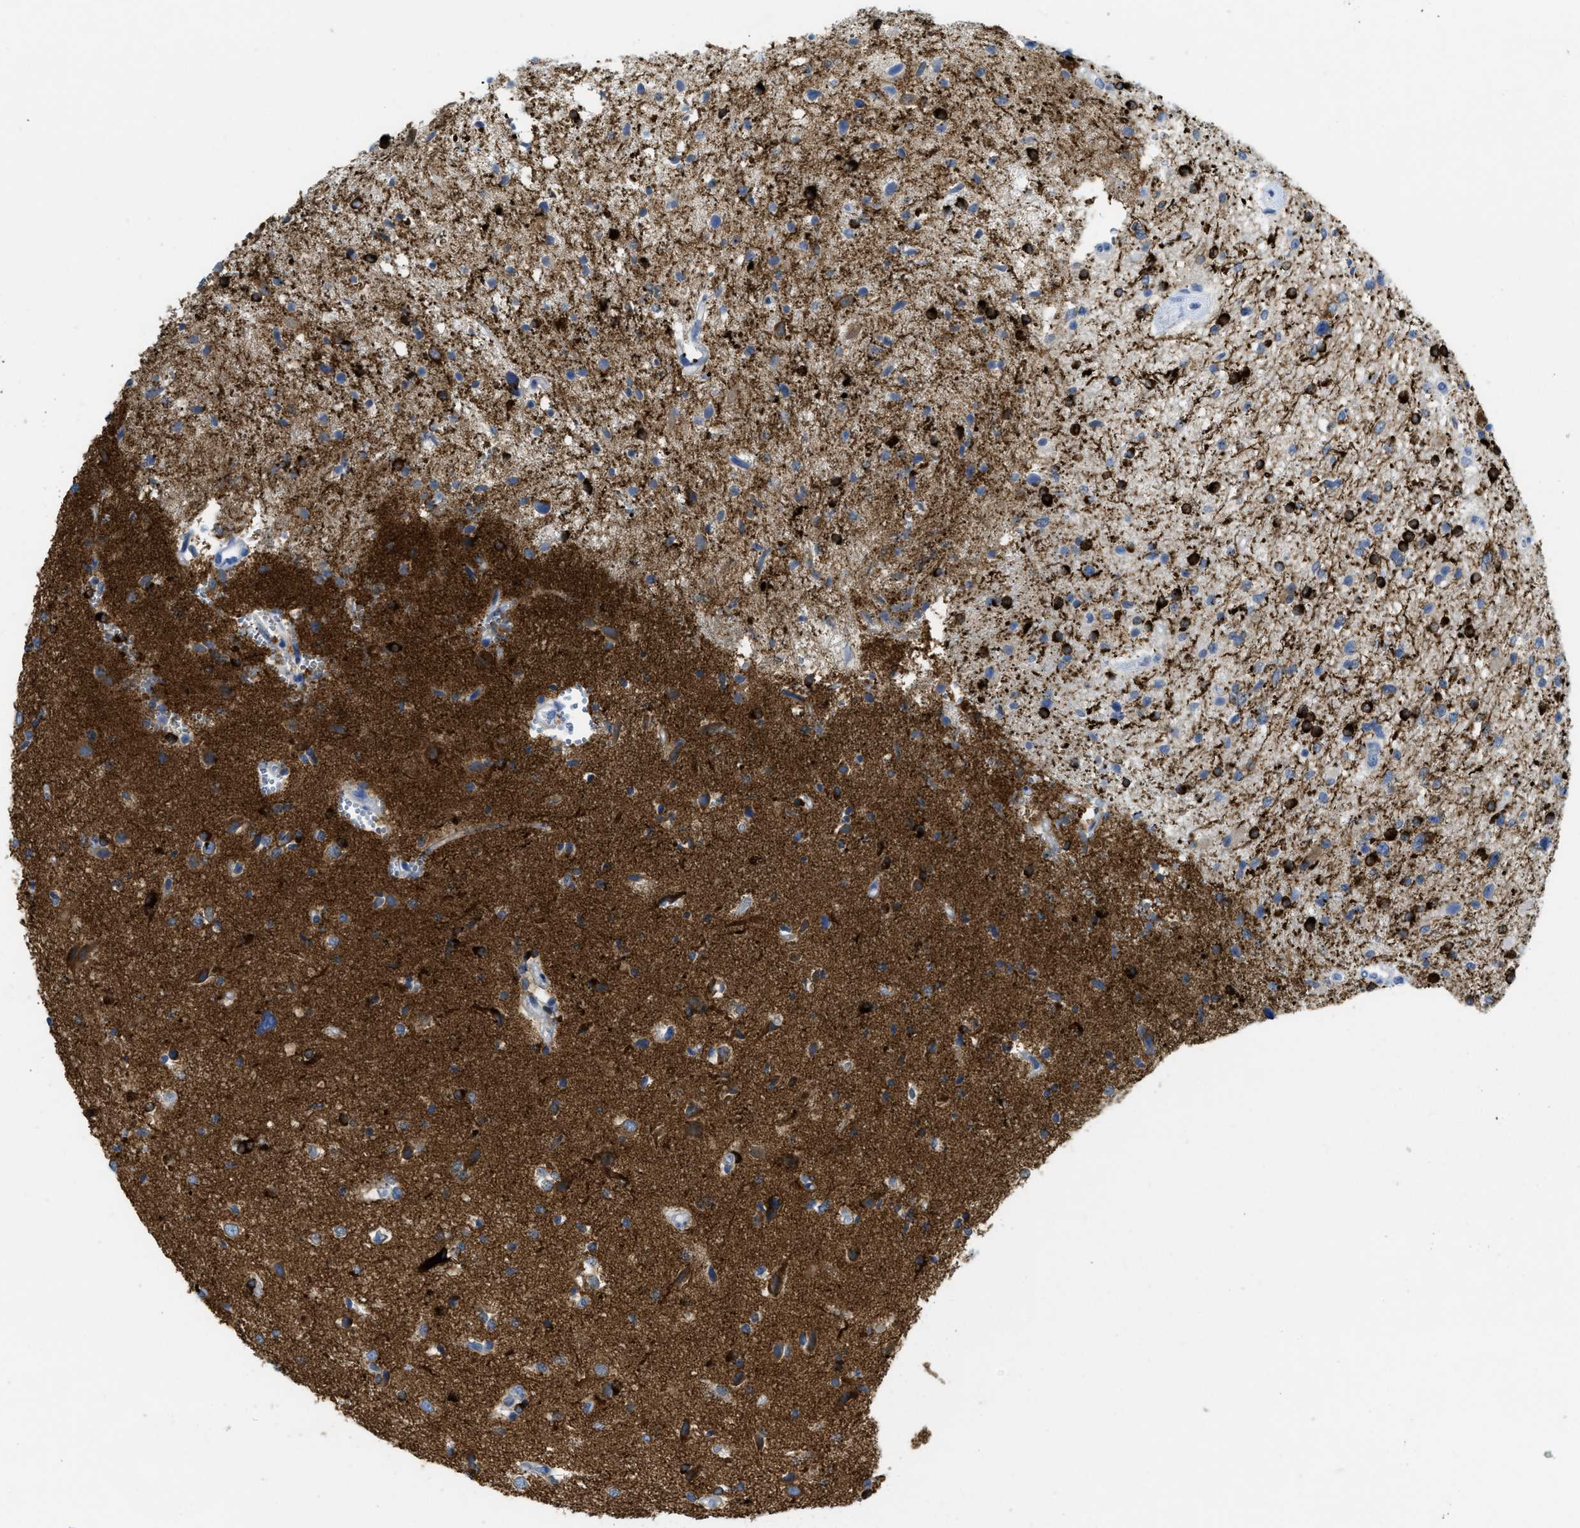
{"staining": {"intensity": "strong", "quantity": ">75%", "location": "cytoplasmic/membranous"}, "tissue": "glioma", "cell_type": "Tumor cells", "image_type": "cancer", "snomed": [{"axis": "morphology", "description": "Glioma, malignant, High grade"}, {"axis": "topography", "description": "Brain"}], "caption": "Immunohistochemistry (DAB (3,3'-diaminobenzidine)) staining of glioma reveals strong cytoplasmic/membranous protein positivity in approximately >75% of tumor cells.", "gene": "CNNM4", "patient": {"sex": "male", "age": 33}}